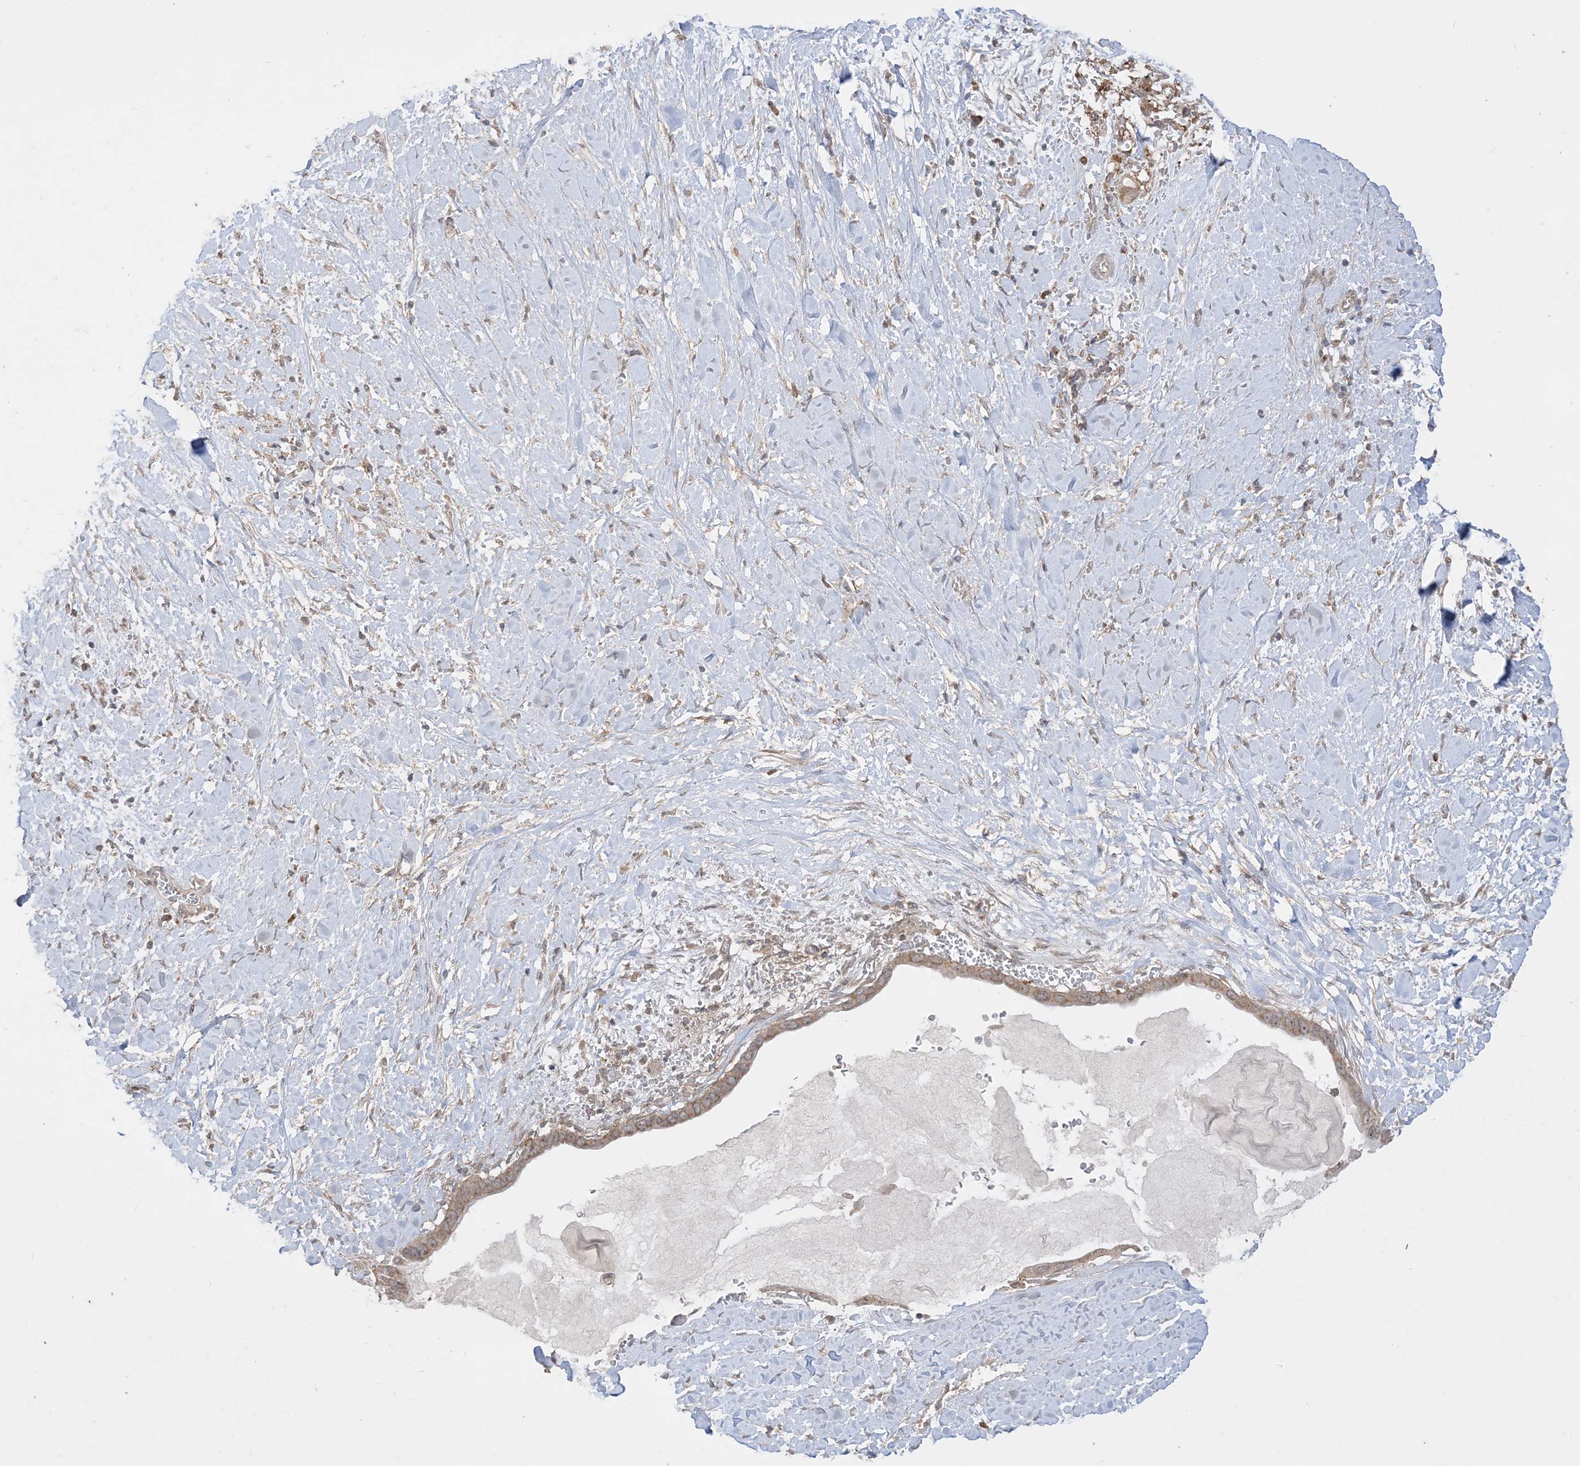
{"staining": {"intensity": "moderate", "quantity": ">75%", "location": "cytoplasmic/membranous,nuclear"}, "tissue": "pancreatic cancer", "cell_type": "Tumor cells", "image_type": "cancer", "snomed": [{"axis": "morphology", "description": "Adenocarcinoma, NOS"}, {"axis": "topography", "description": "Pancreas"}], "caption": "A micrograph of human adenocarcinoma (pancreatic) stained for a protein shows moderate cytoplasmic/membranous and nuclear brown staining in tumor cells.", "gene": "SIRT3", "patient": {"sex": "male", "age": 55}}